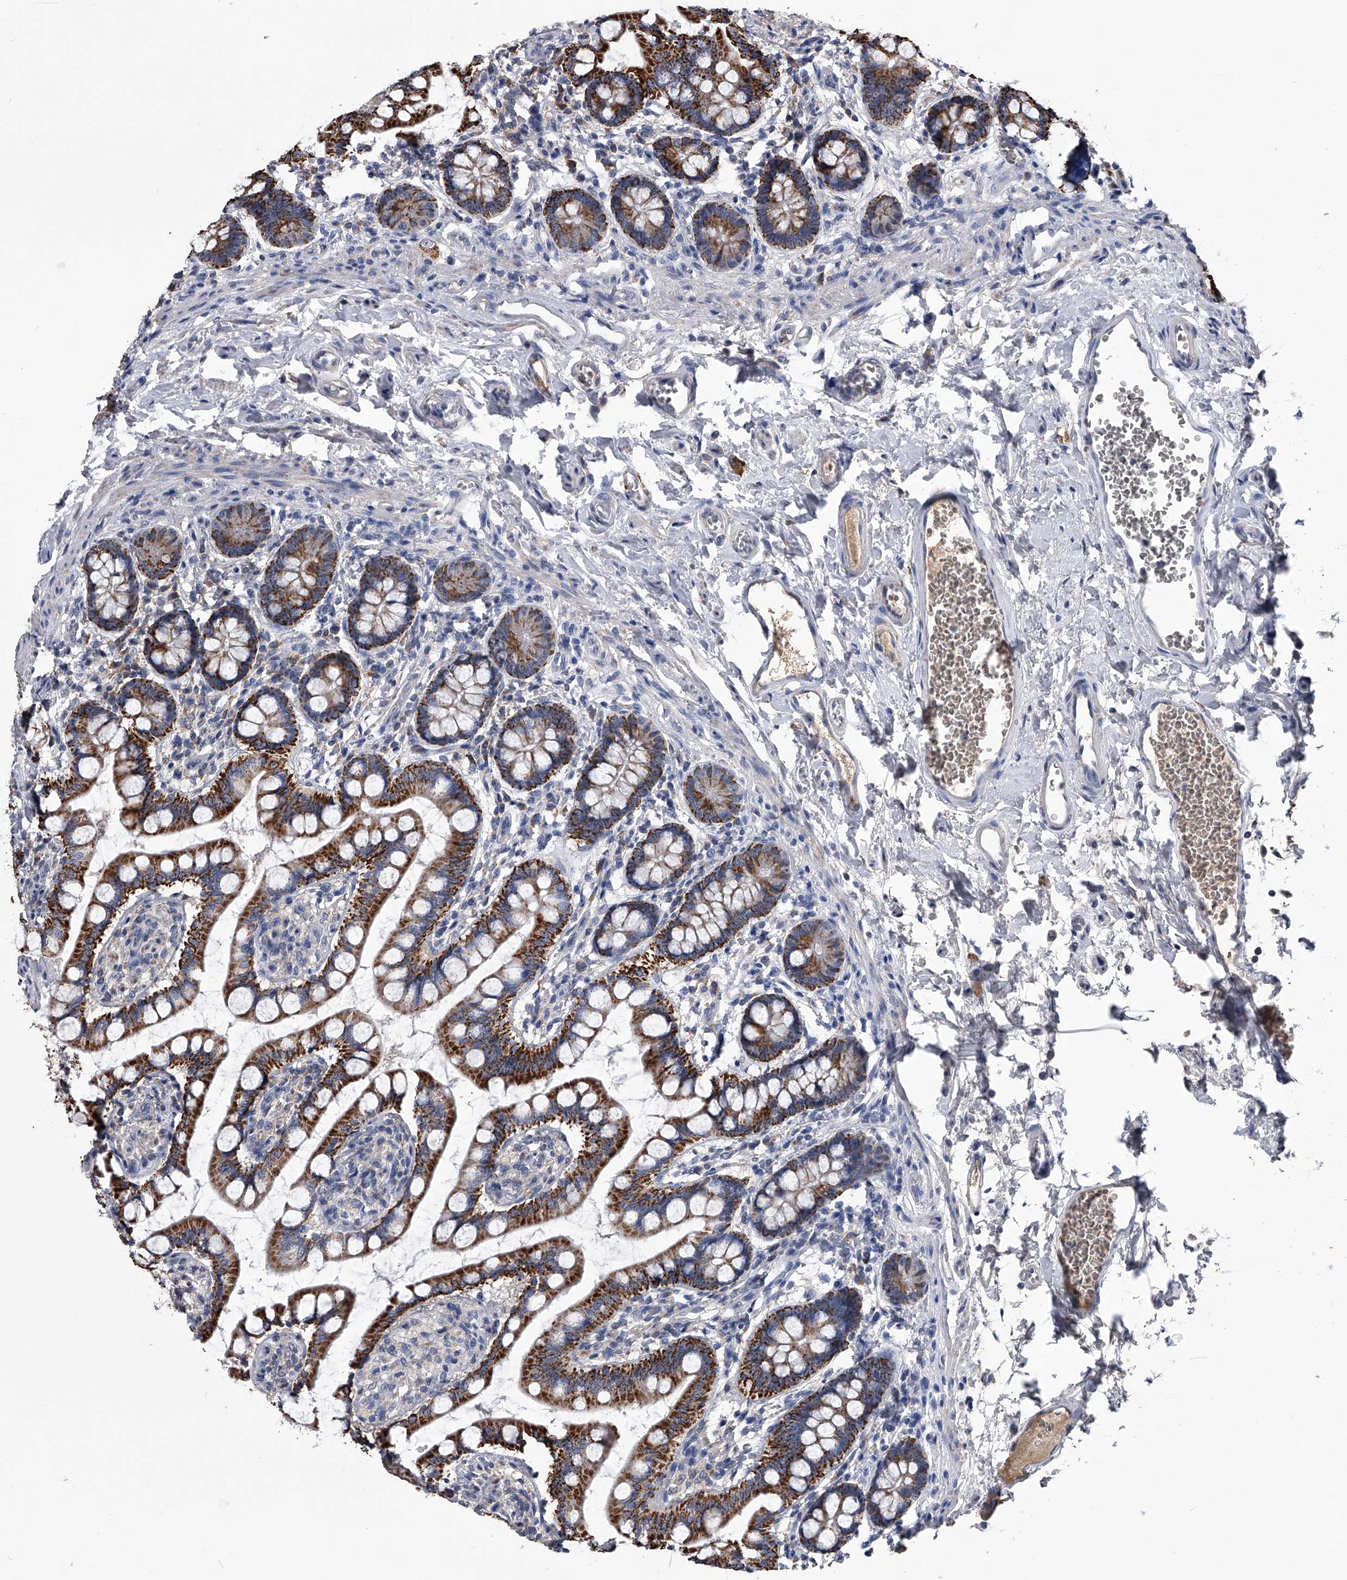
{"staining": {"intensity": "strong", "quantity": ">75%", "location": "cytoplasmic/membranous"}, "tissue": "small intestine", "cell_type": "Glandular cells", "image_type": "normal", "snomed": [{"axis": "morphology", "description": "Normal tissue, NOS"}, {"axis": "topography", "description": "Small intestine"}], "caption": "Immunohistochemistry (IHC) of unremarkable small intestine shows high levels of strong cytoplasmic/membranous positivity in approximately >75% of glandular cells. (DAB (3,3'-diaminobenzidine) IHC with brightfield microscopy, high magnification).", "gene": "OAT", "patient": {"sex": "male", "age": 52}}